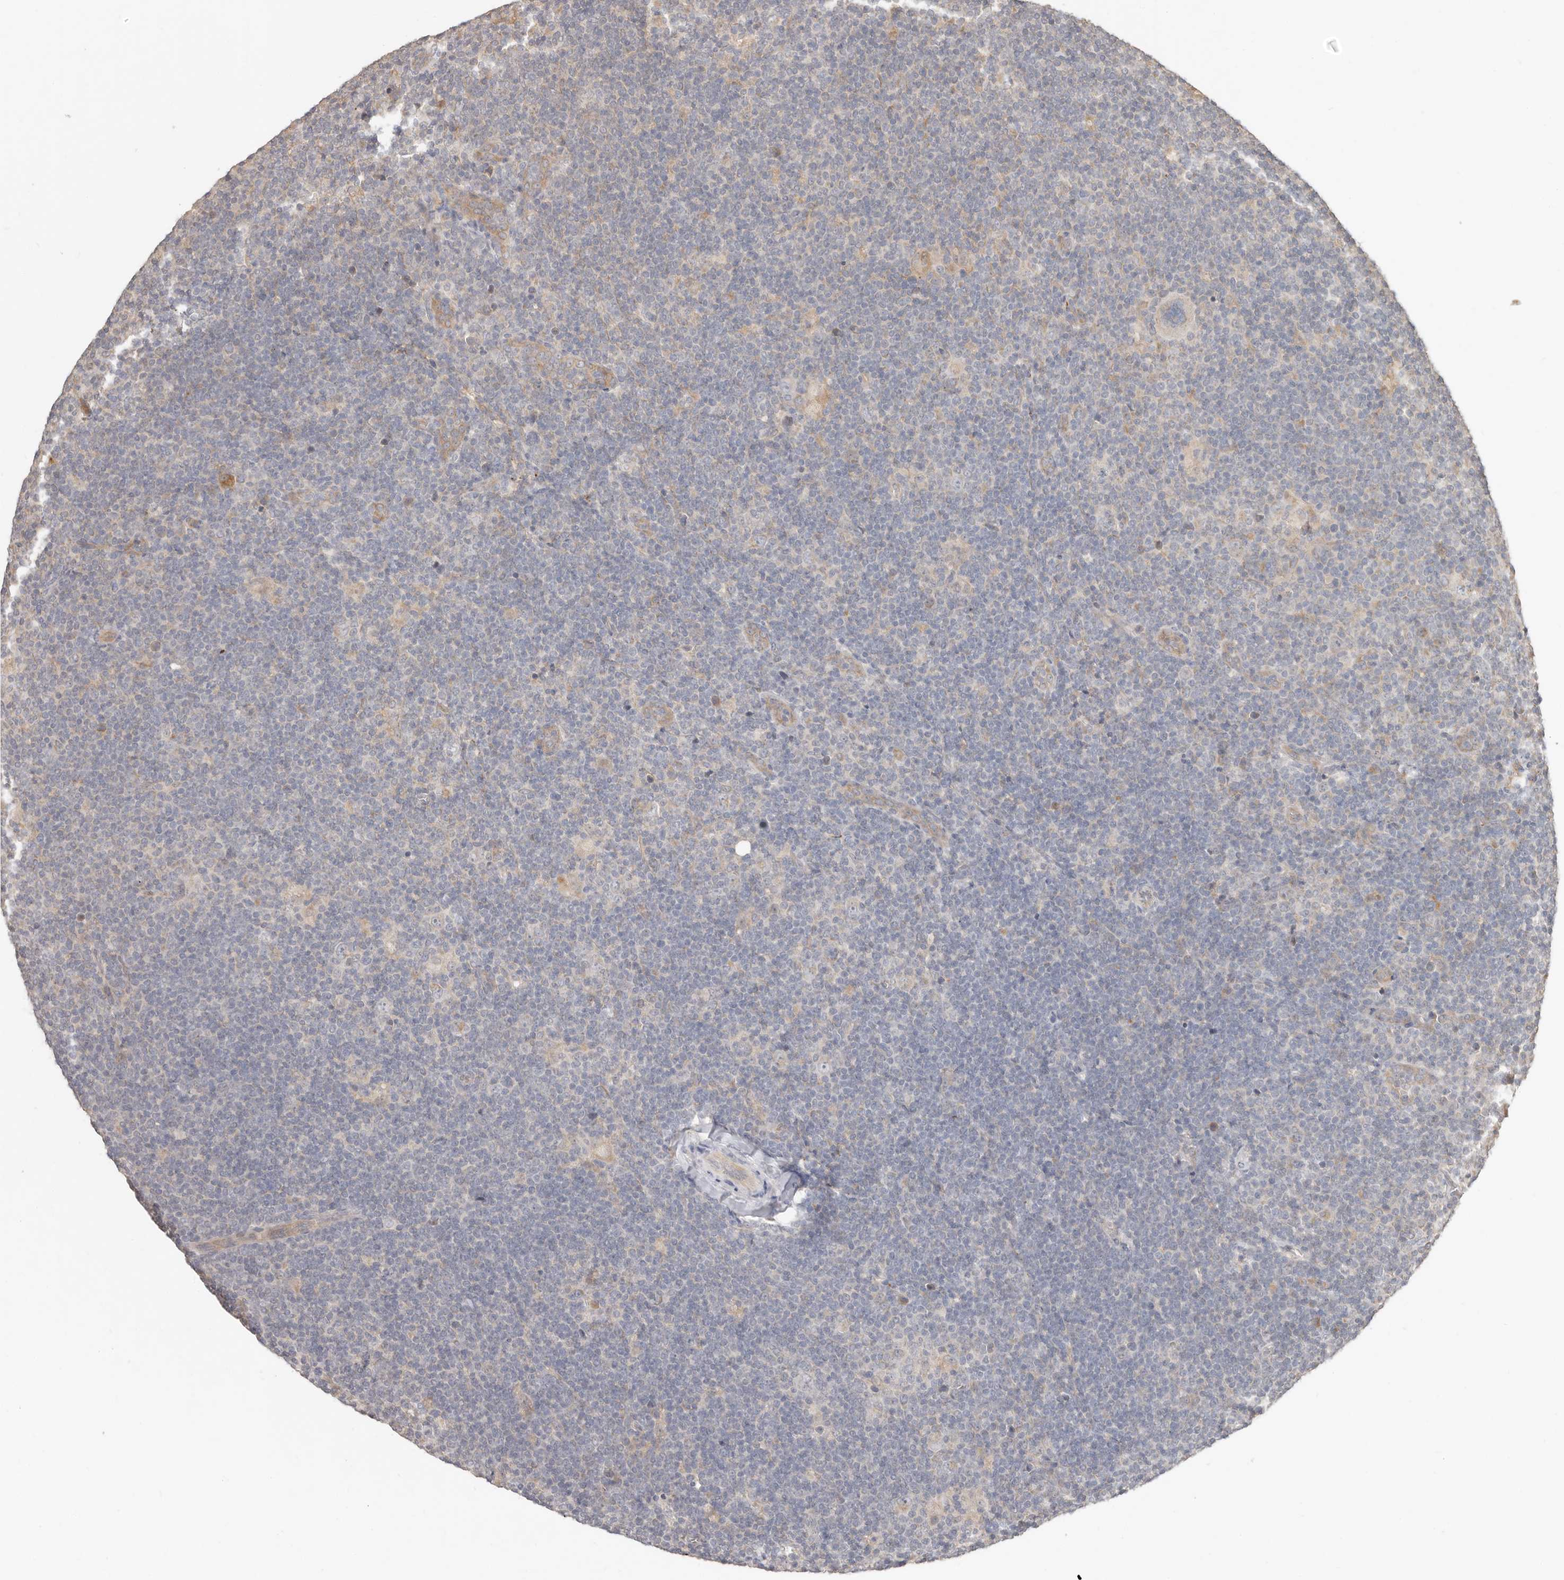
{"staining": {"intensity": "negative", "quantity": "none", "location": "none"}, "tissue": "lymphoma", "cell_type": "Tumor cells", "image_type": "cancer", "snomed": [{"axis": "morphology", "description": "Hodgkin's disease, NOS"}, {"axis": "topography", "description": "Lymph node"}], "caption": "Hodgkin's disease stained for a protein using immunohistochemistry (IHC) displays no positivity tumor cells.", "gene": "MTFR2", "patient": {"sex": "female", "age": 57}}